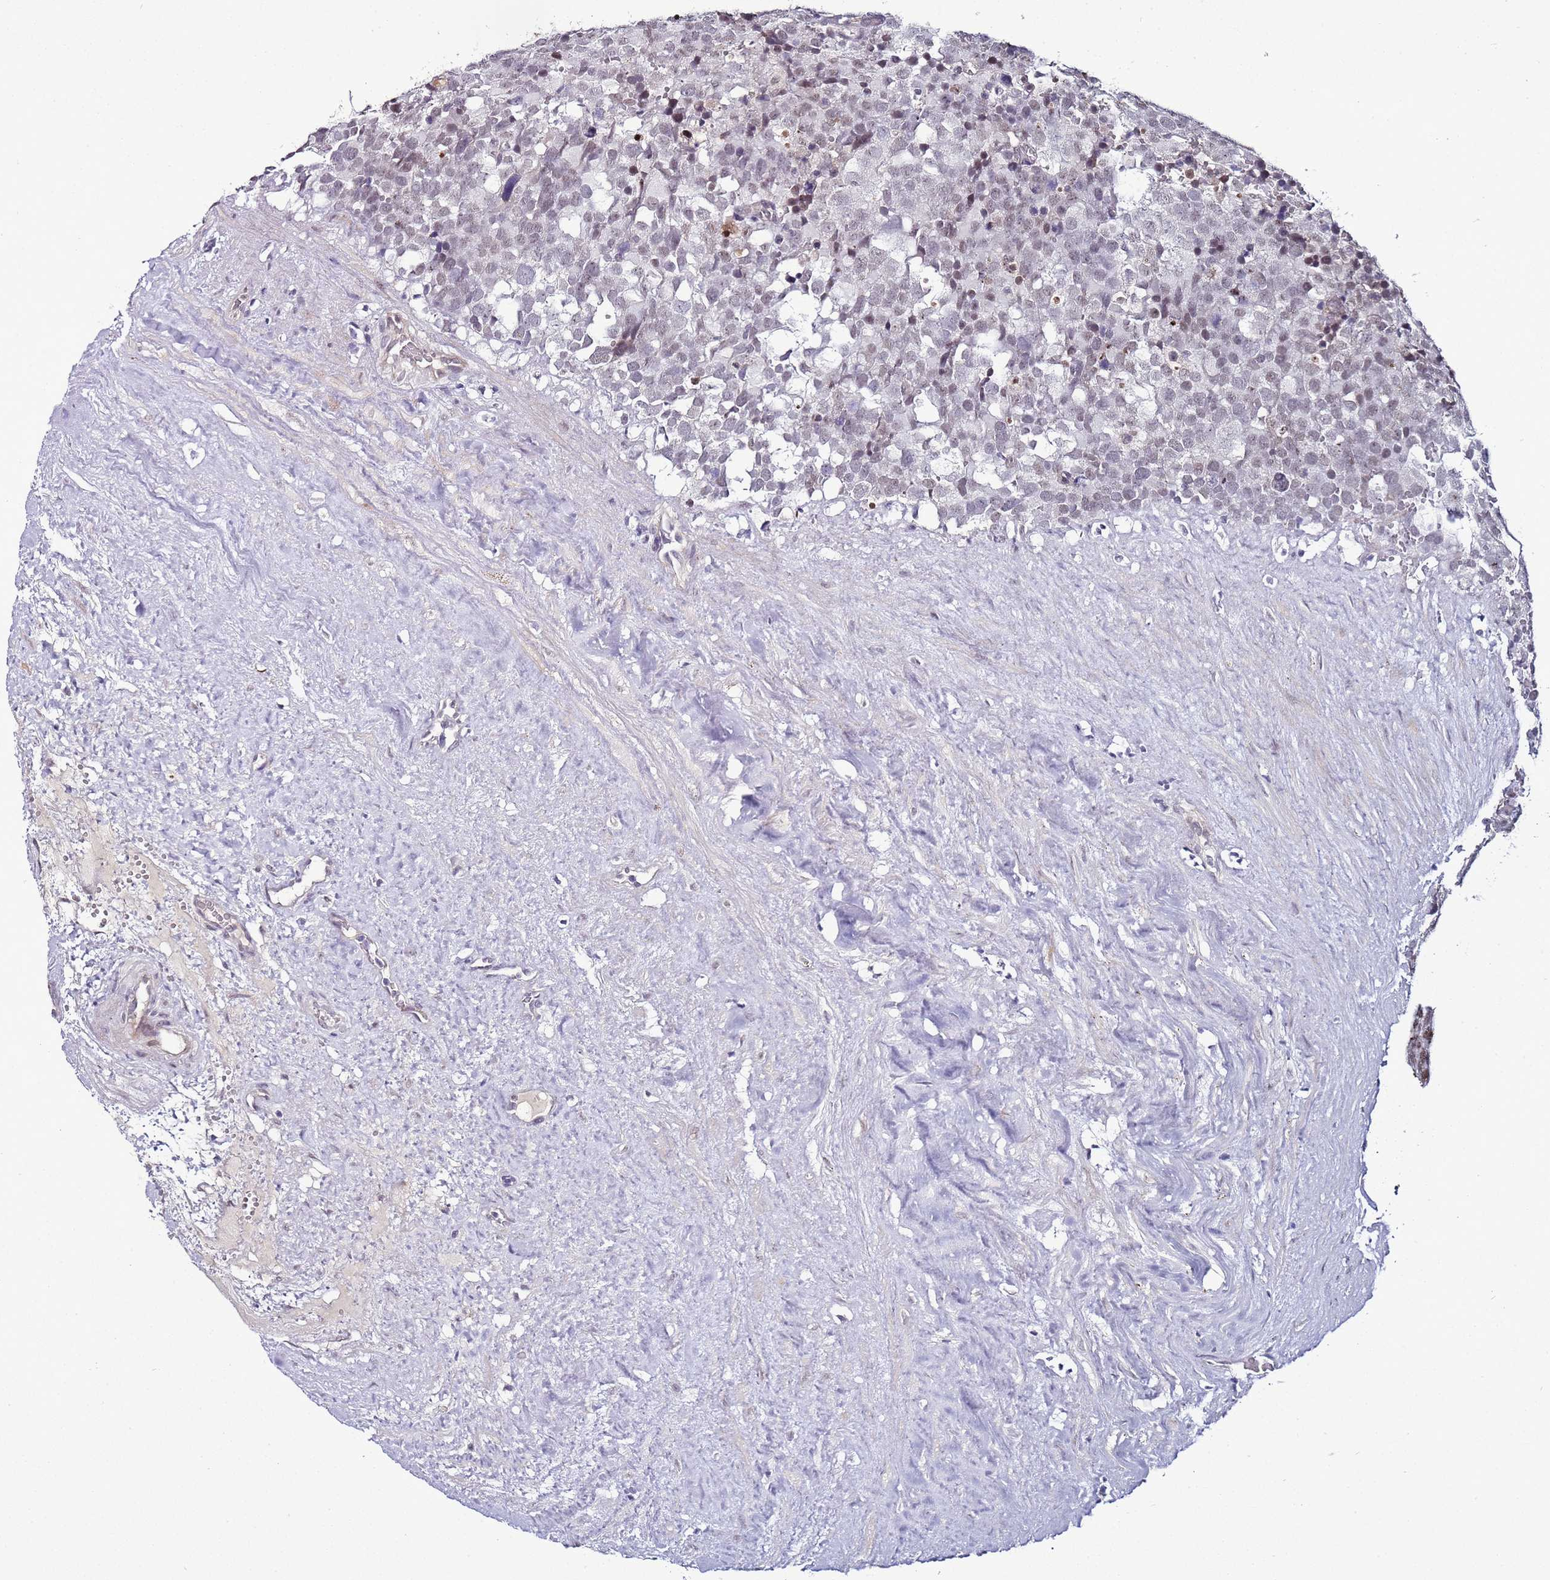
{"staining": {"intensity": "weak", "quantity": "<25%", "location": "nuclear"}, "tissue": "testis cancer", "cell_type": "Tumor cells", "image_type": "cancer", "snomed": [{"axis": "morphology", "description": "Seminoma, NOS"}, {"axis": "topography", "description": "Testis"}], "caption": "High magnification brightfield microscopy of testis seminoma stained with DAB (brown) and counterstained with hematoxylin (blue): tumor cells show no significant expression. Nuclei are stained in blue.", "gene": "PSMA7", "patient": {"sex": "male", "age": 71}}